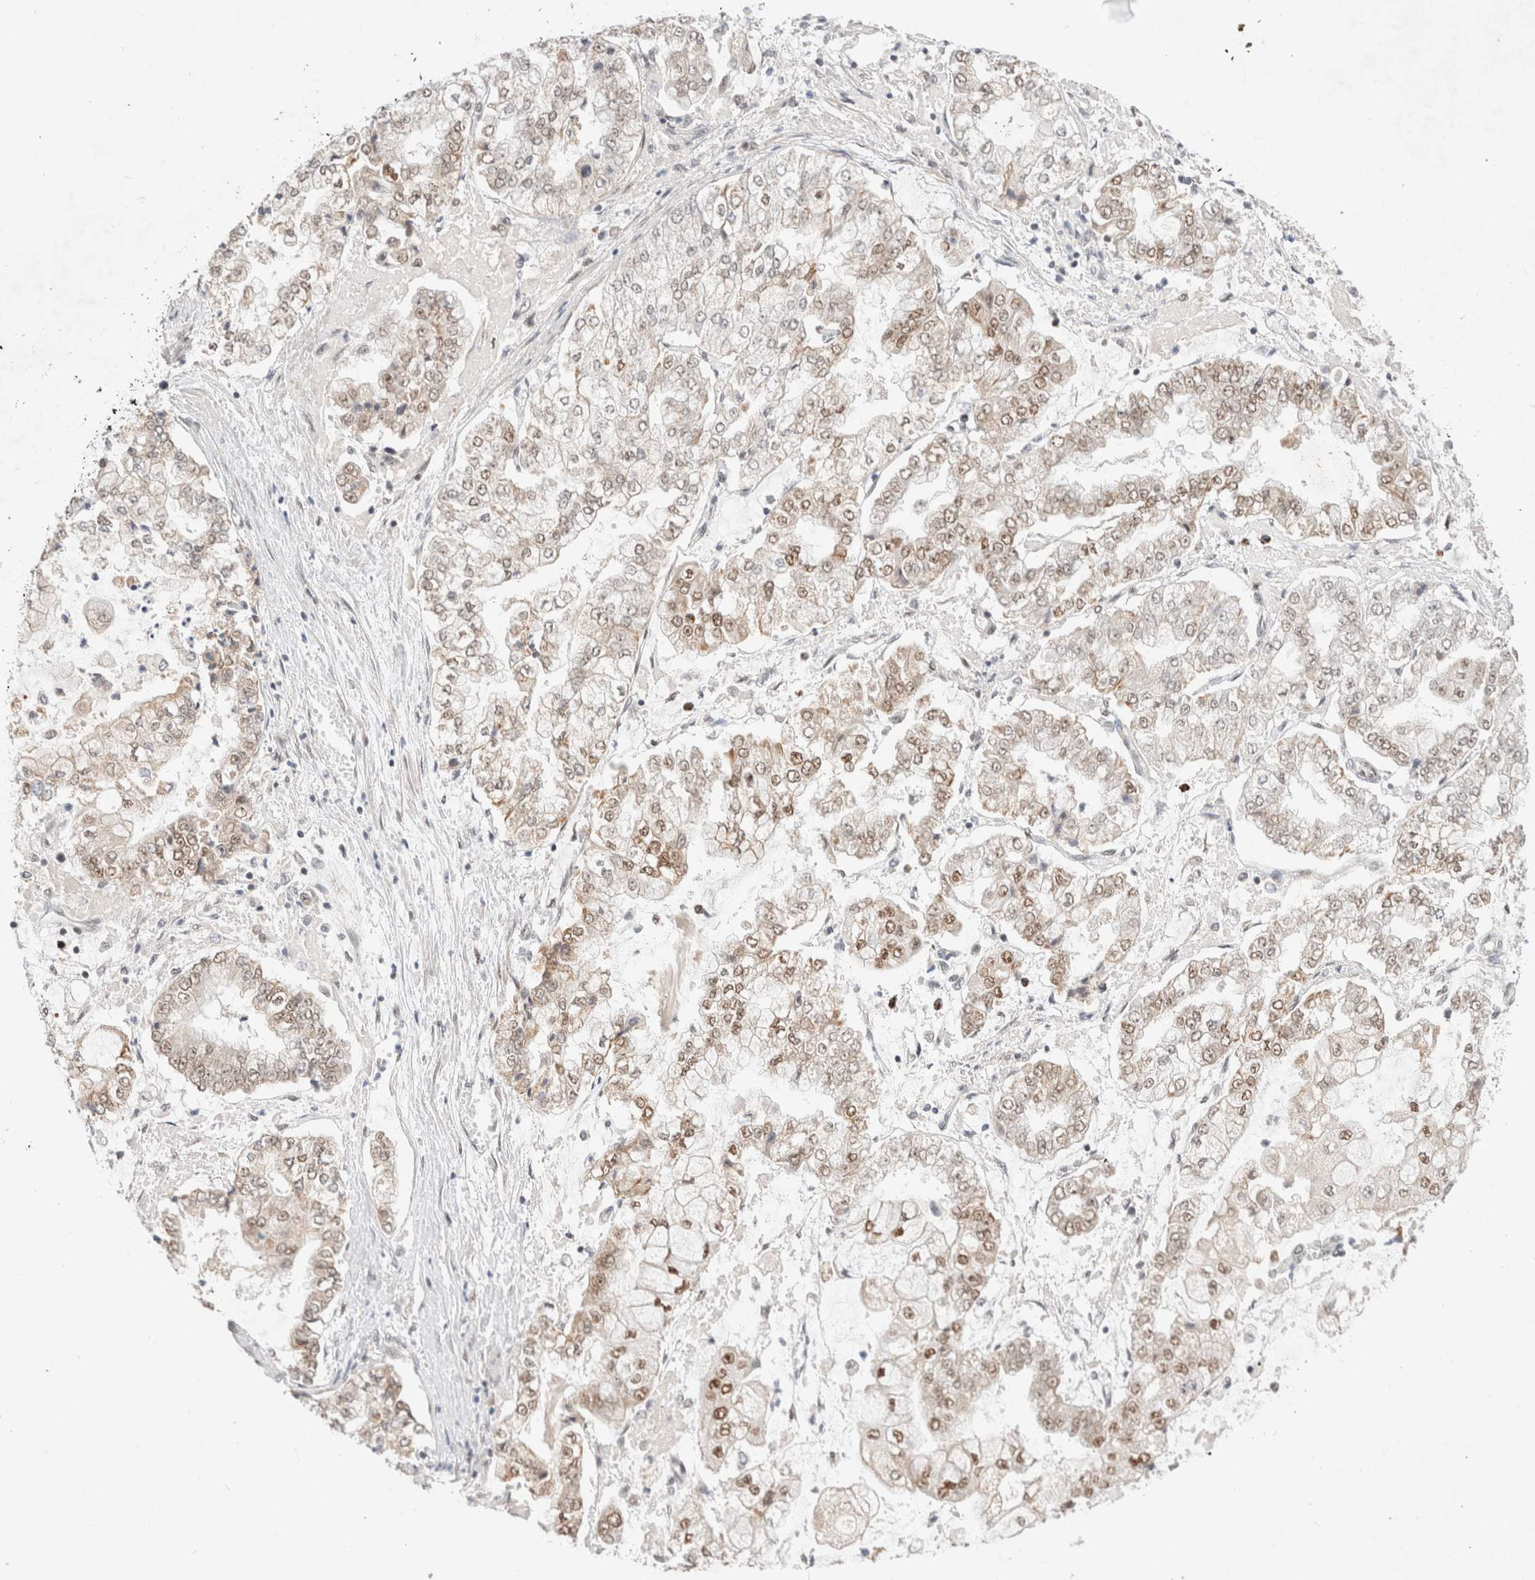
{"staining": {"intensity": "moderate", "quantity": "25%-75%", "location": "nuclear"}, "tissue": "stomach cancer", "cell_type": "Tumor cells", "image_type": "cancer", "snomed": [{"axis": "morphology", "description": "Adenocarcinoma, NOS"}, {"axis": "topography", "description": "Stomach"}], "caption": "Stomach cancer stained with immunohistochemistry (IHC) reveals moderate nuclear expression in about 25%-75% of tumor cells. (DAB (3,3'-diaminobenzidine) IHC with brightfield microscopy, high magnification).", "gene": "GTF2I", "patient": {"sex": "male", "age": 76}}